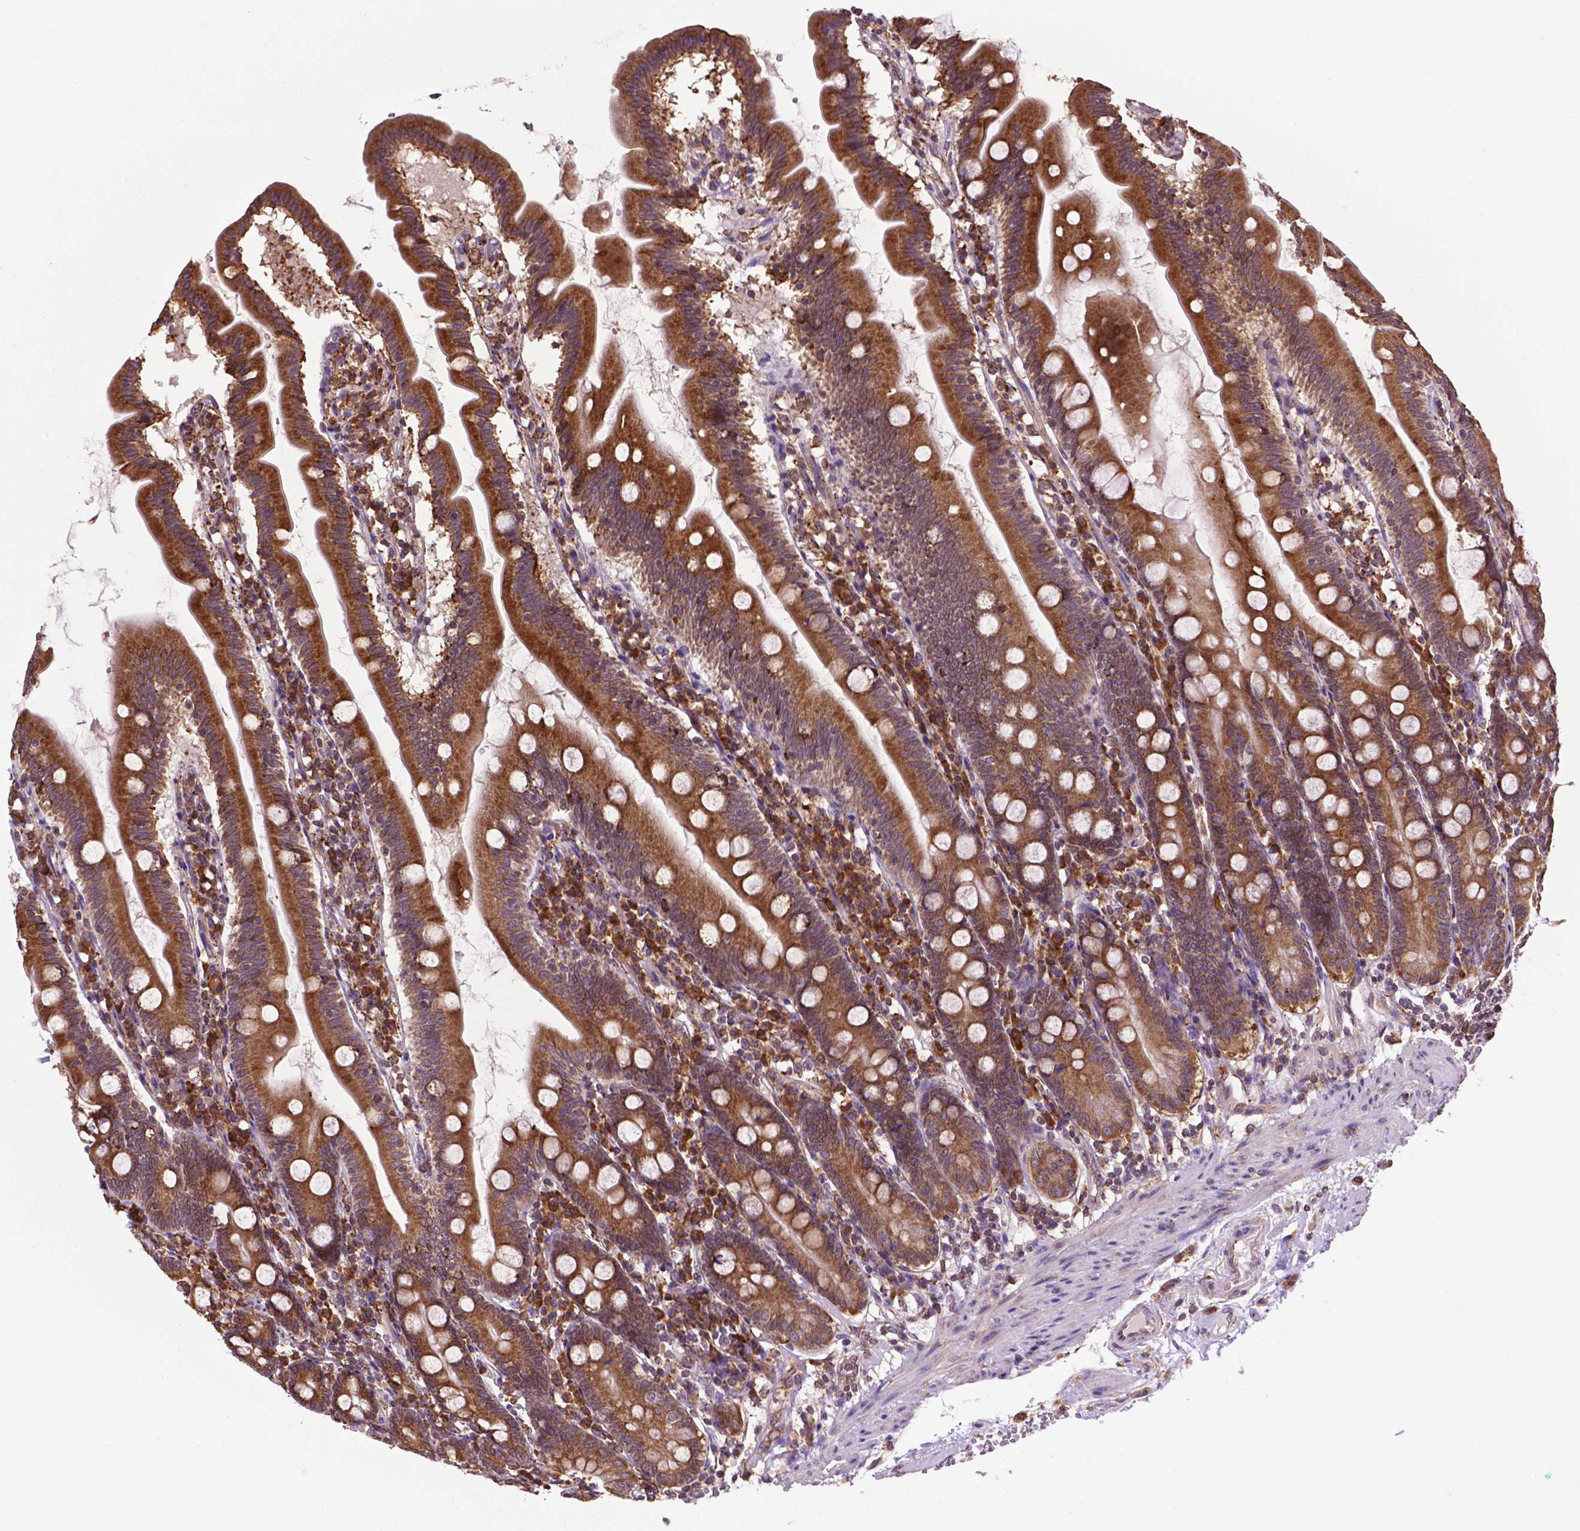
{"staining": {"intensity": "strong", "quantity": ">75%", "location": "cytoplasmic/membranous"}, "tissue": "duodenum", "cell_type": "Glandular cells", "image_type": "normal", "snomed": [{"axis": "morphology", "description": "Normal tissue, NOS"}, {"axis": "topography", "description": "Duodenum"}], "caption": "Normal duodenum was stained to show a protein in brown. There is high levels of strong cytoplasmic/membranous expression in approximately >75% of glandular cells. The staining was performed using DAB (3,3'-diaminobenzidine) to visualize the protein expression in brown, while the nuclei were stained in blue with hematoxylin (Magnification: 20x).", "gene": "GANAB", "patient": {"sex": "female", "age": 67}}